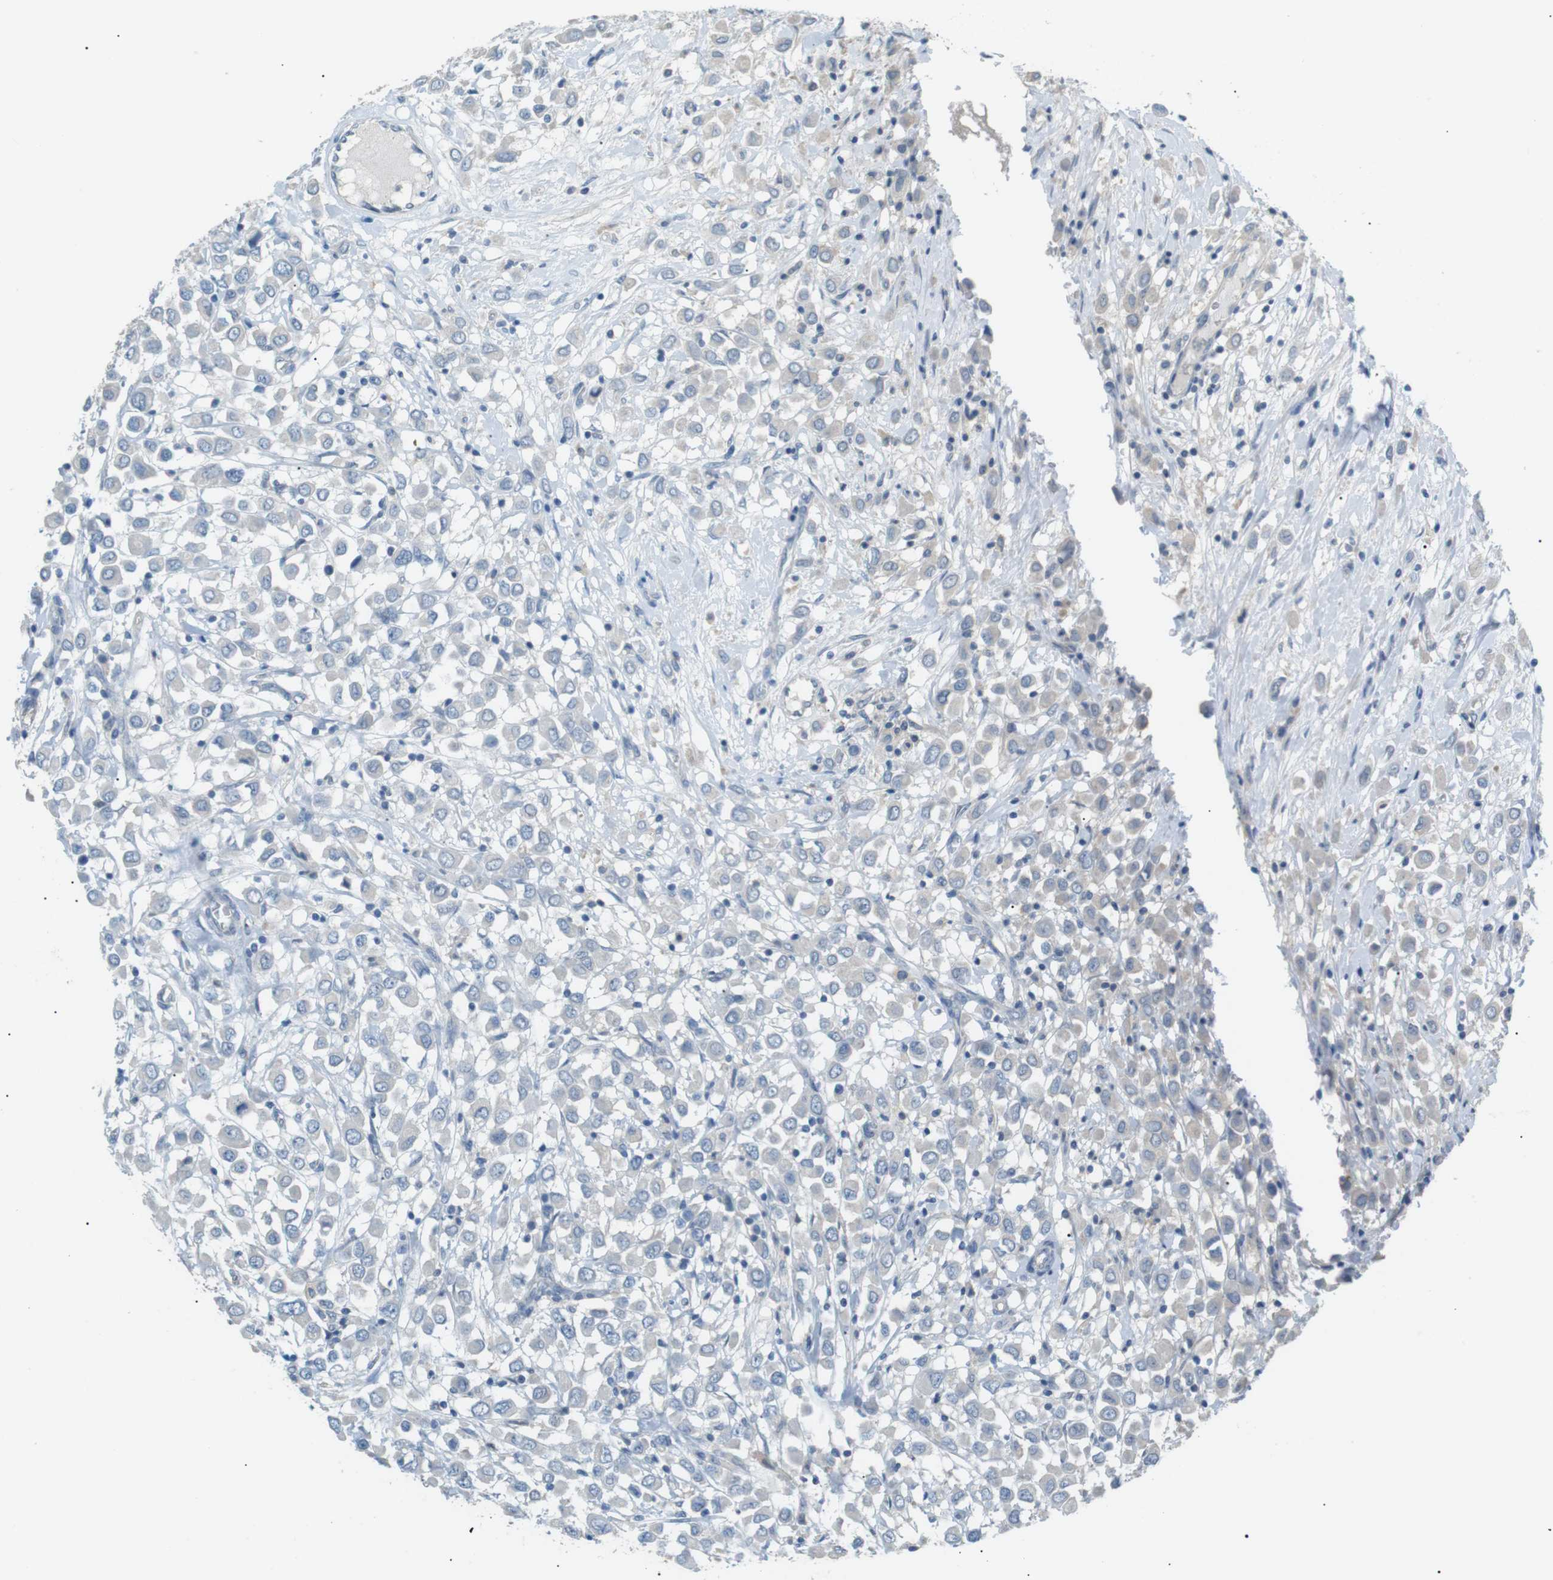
{"staining": {"intensity": "negative", "quantity": "none", "location": "none"}, "tissue": "breast cancer", "cell_type": "Tumor cells", "image_type": "cancer", "snomed": [{"axis": "morphology", "description": "Duct carcinoma"}, {"axis": "topography", "description": "Breast"}], "caption": "IHC photomicrograph of infiltrating ductal carcinoma (breast) stained for a protein (brown), which shows no positivity in tumor cells. (DAB immunohistochemistry (IHC) with hematoxylin counter stain).", "gene": "CDH26", "patient": {"sex": "female", "age": 61}}